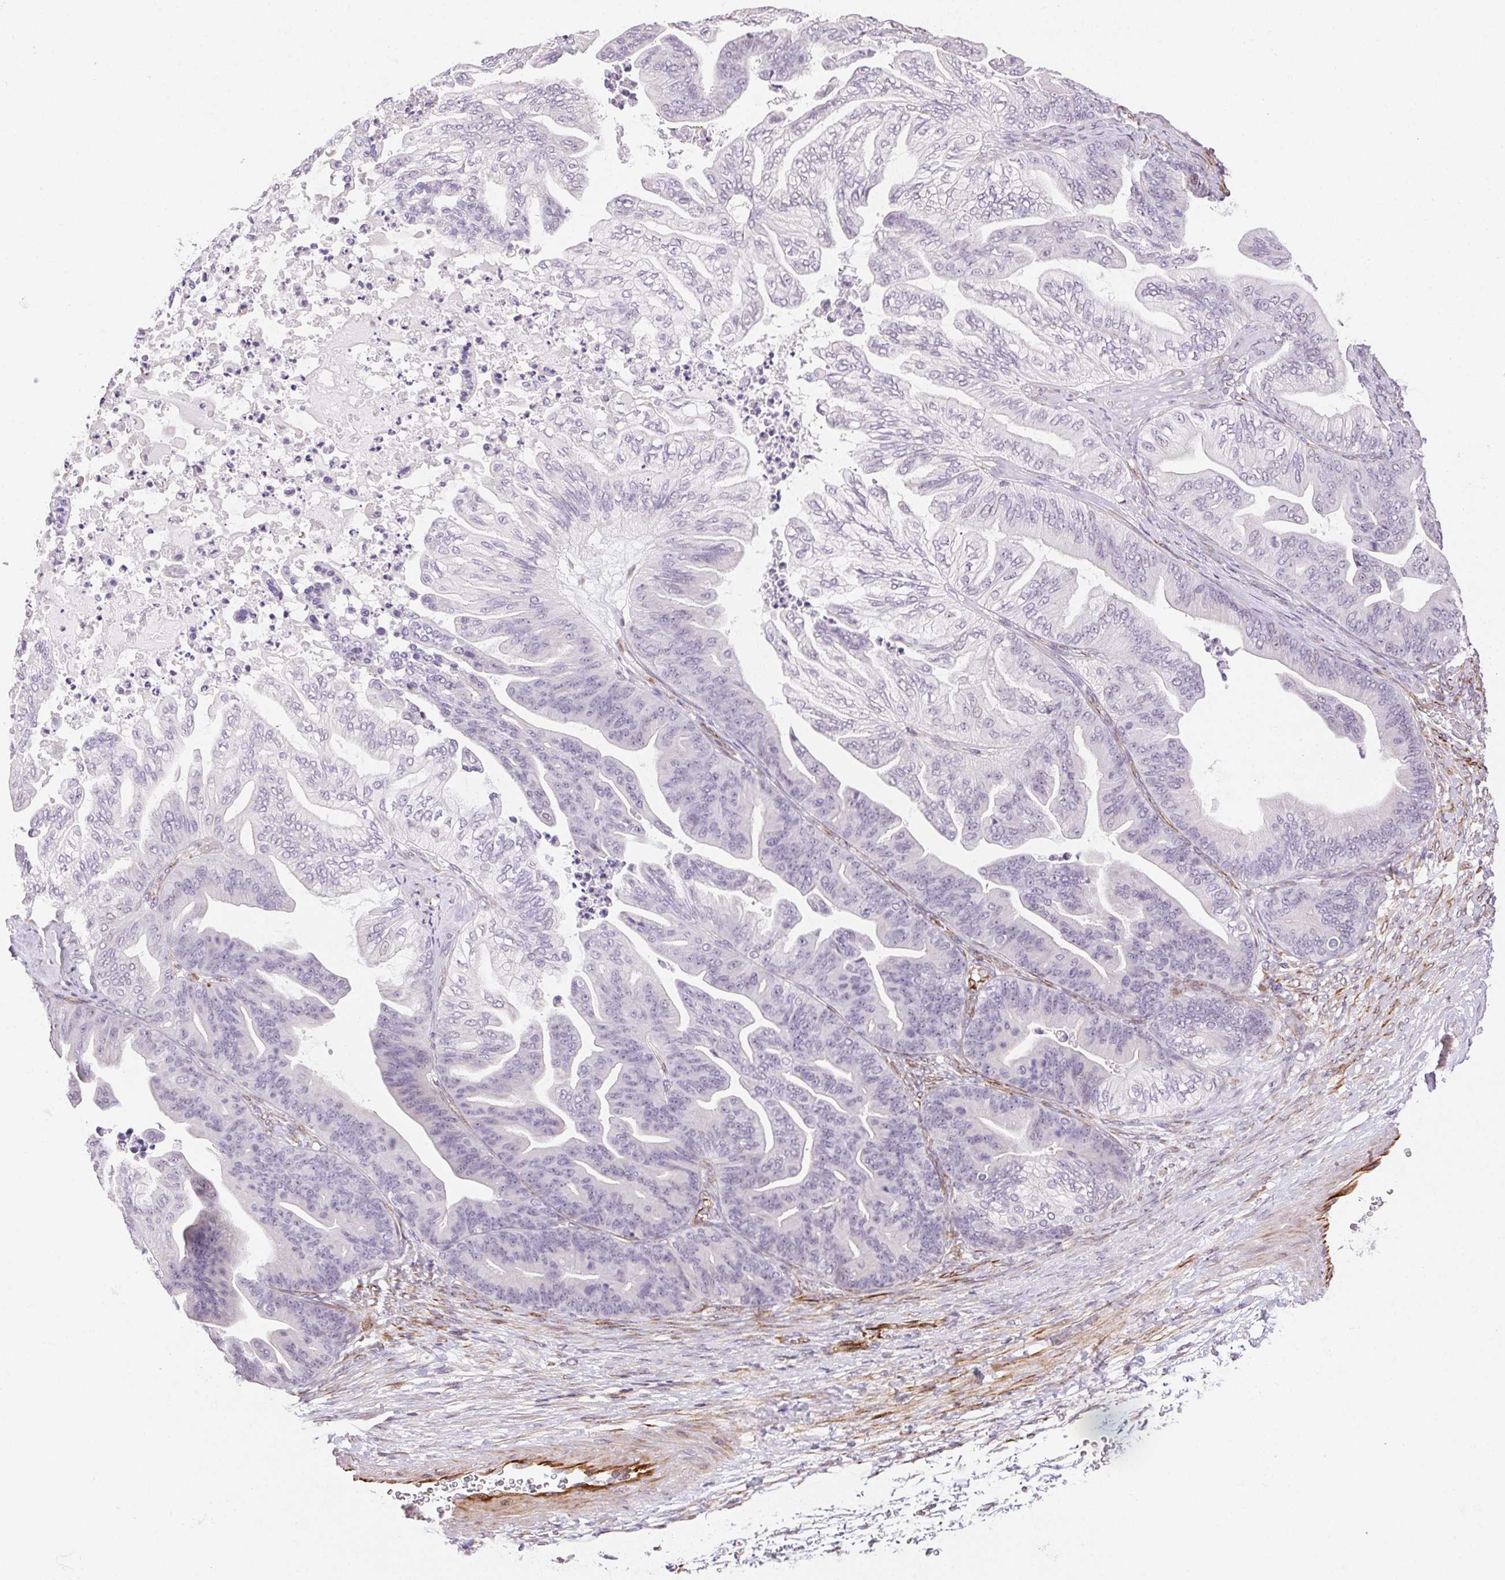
{"staining": {"intensity": "negative", "quantity": "none", "location": "none"}, "tissue": "ovarian cancer", "cell_type": "Tumor cells", "image_type": "cancer", "snomed": [{"axis": "morphology", "description": "Cystadenocarcinoma, mucinous, NOS"}, {"axis": "topography", "description": "Ovary"}], "caption": "This is an immunohistochemistry micrograph of human ovarian mucinous cystadenocarcinoma. There is no expression in tumor cells.", "gene": "GYG2", "patient": {"sex": "female", "age": 67}}